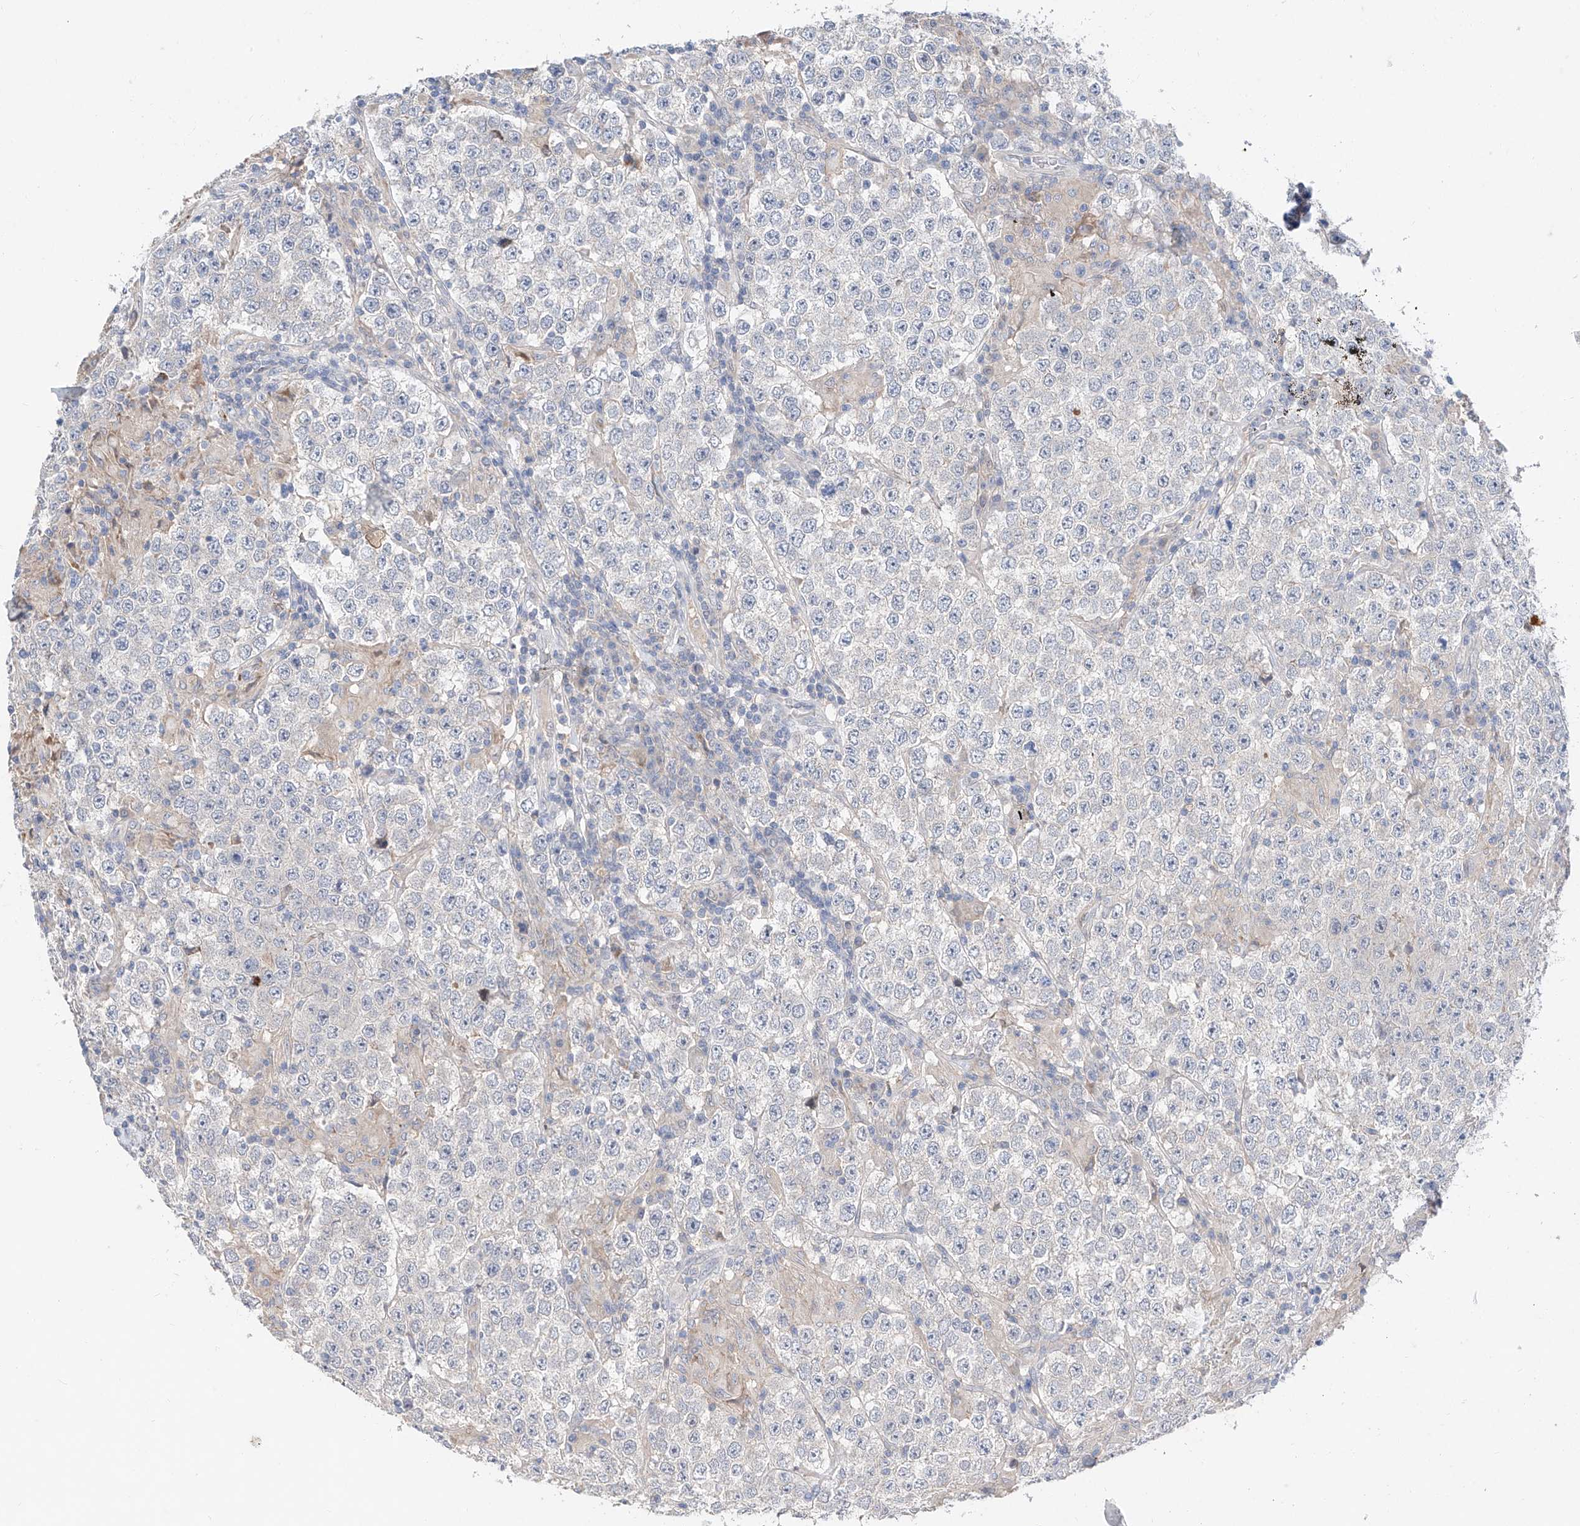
{"staining": {"intensity": "negative", "quantity": "none", "location": "none"}, "tissue": "testis cancer", "cell_type": "Tumor cells", "image_type": "cancer", "snomed": [{"axis": "morphology", "description": "Normal tissue, NOS"}, {"axis": "morphology", "description": "Urothelial carcinoma, High grade"}, {"axis": "morphology", "description": "Seminoma, NOS"}, {"axis": "morphology", "description": "Carcinoma, Embryonal, NOS"}, {"axis": "topography", "description": "Urinary bladder"}, {"axis": "topography", "description": "Testis"}], "caption": "Immunohistochemical staining of testis cancer (seminoma) demonstrates no significant positivity in tumor cells.", "gene": "FUCA2", "patient": {"sex": "male", "age": 41}}